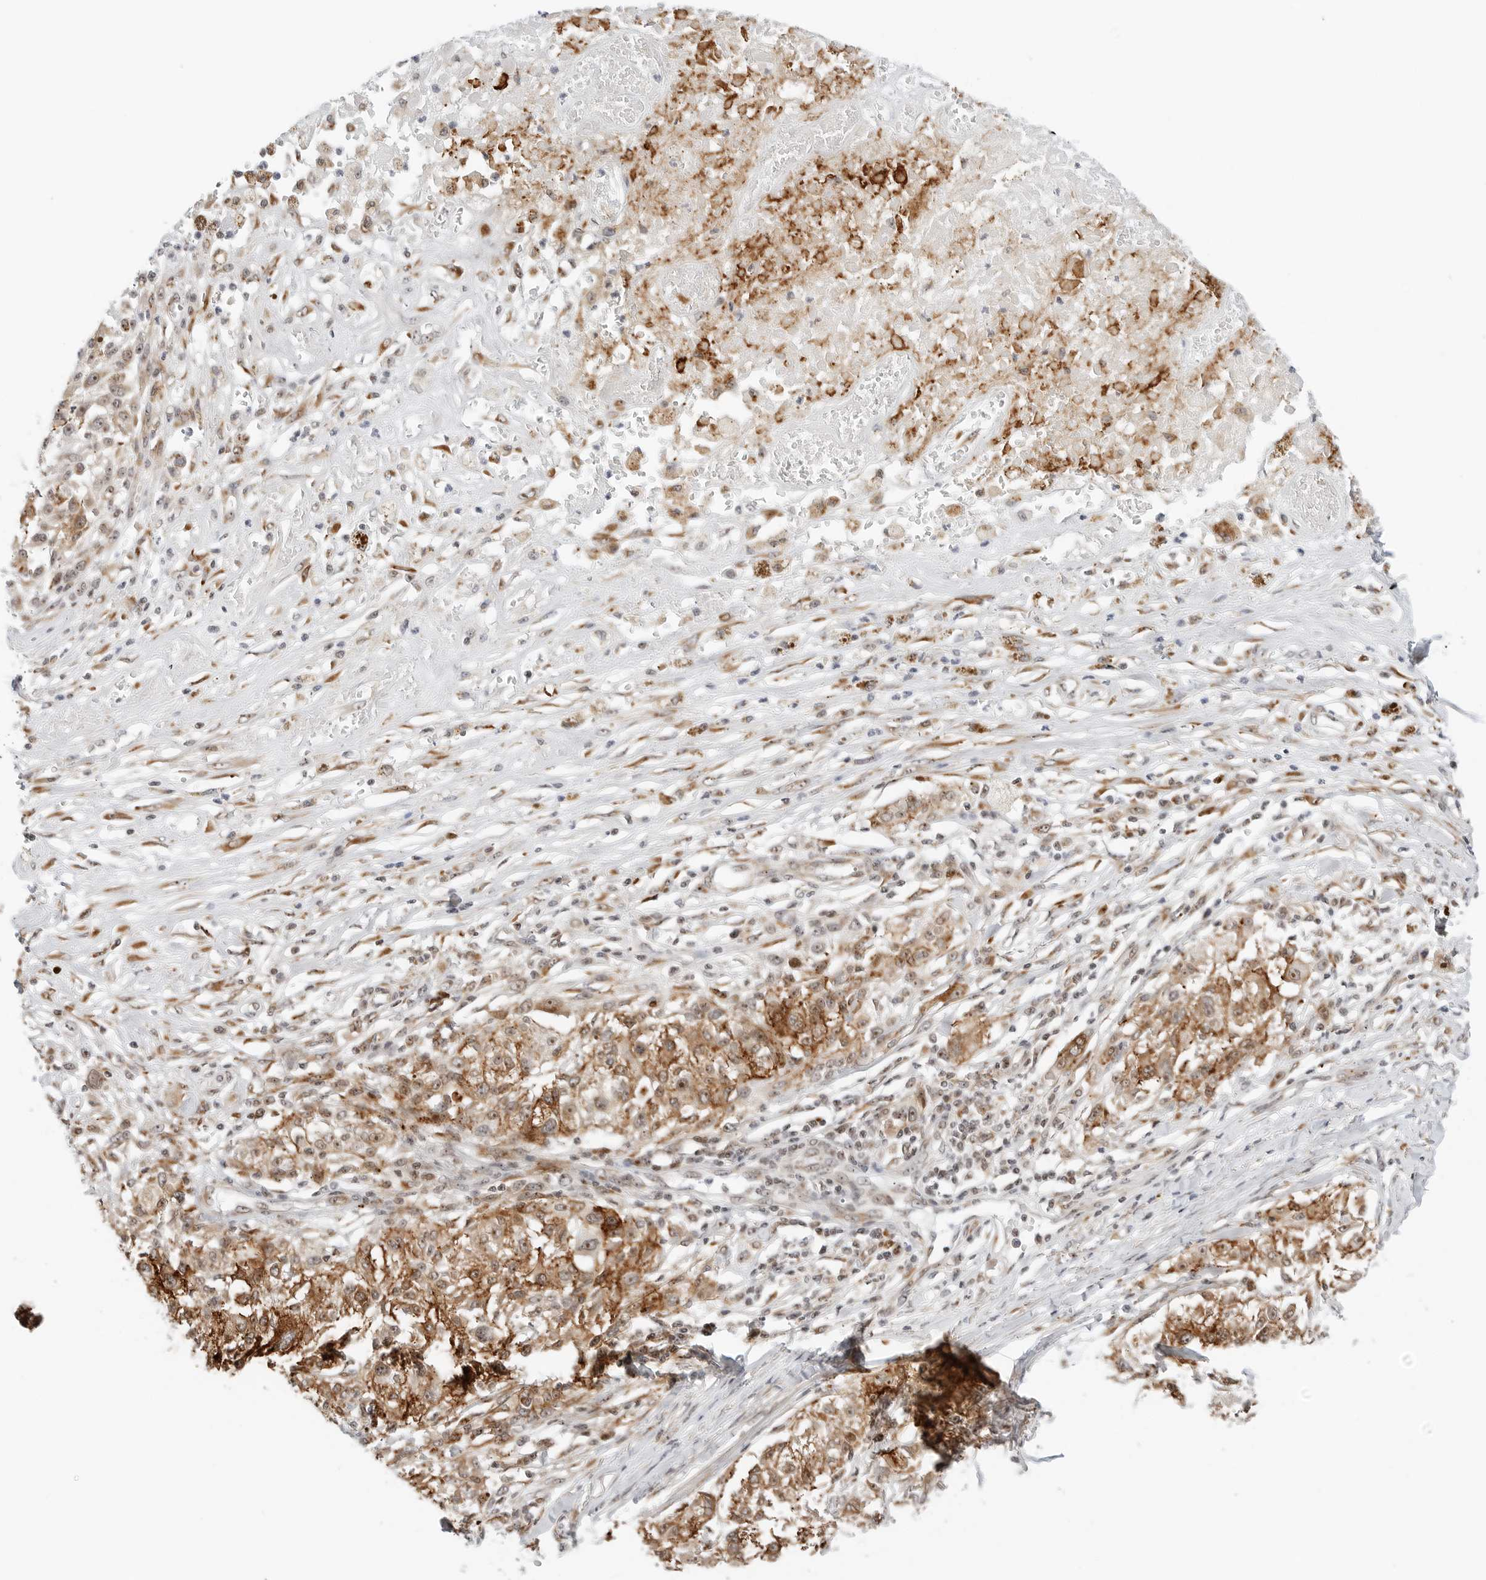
{"staining": {"intensity": "strong", "quantity": "25%-75%", "location": "cytoplasmic/membranous,nuclear"}, "tissue": "melanoma", "cell_type": "Tumor cells", "image_type": "cancer", "snomed": [{"axis": "morphology", "description": "Necrosis, NOS"}, {"axis": "morphology", "description": "Malignant melanoma, NOS"}, {"axis": "topography", "description": "Skin"}], "caption": "Human melanoma stained for a protein (brown) shows strong cytoplasmic/membranous and nuclear positive staining in about 25%-75% of tumor cells.", "gene": "RIMKLA", "patient": {"sex": "female", "age": 87}}